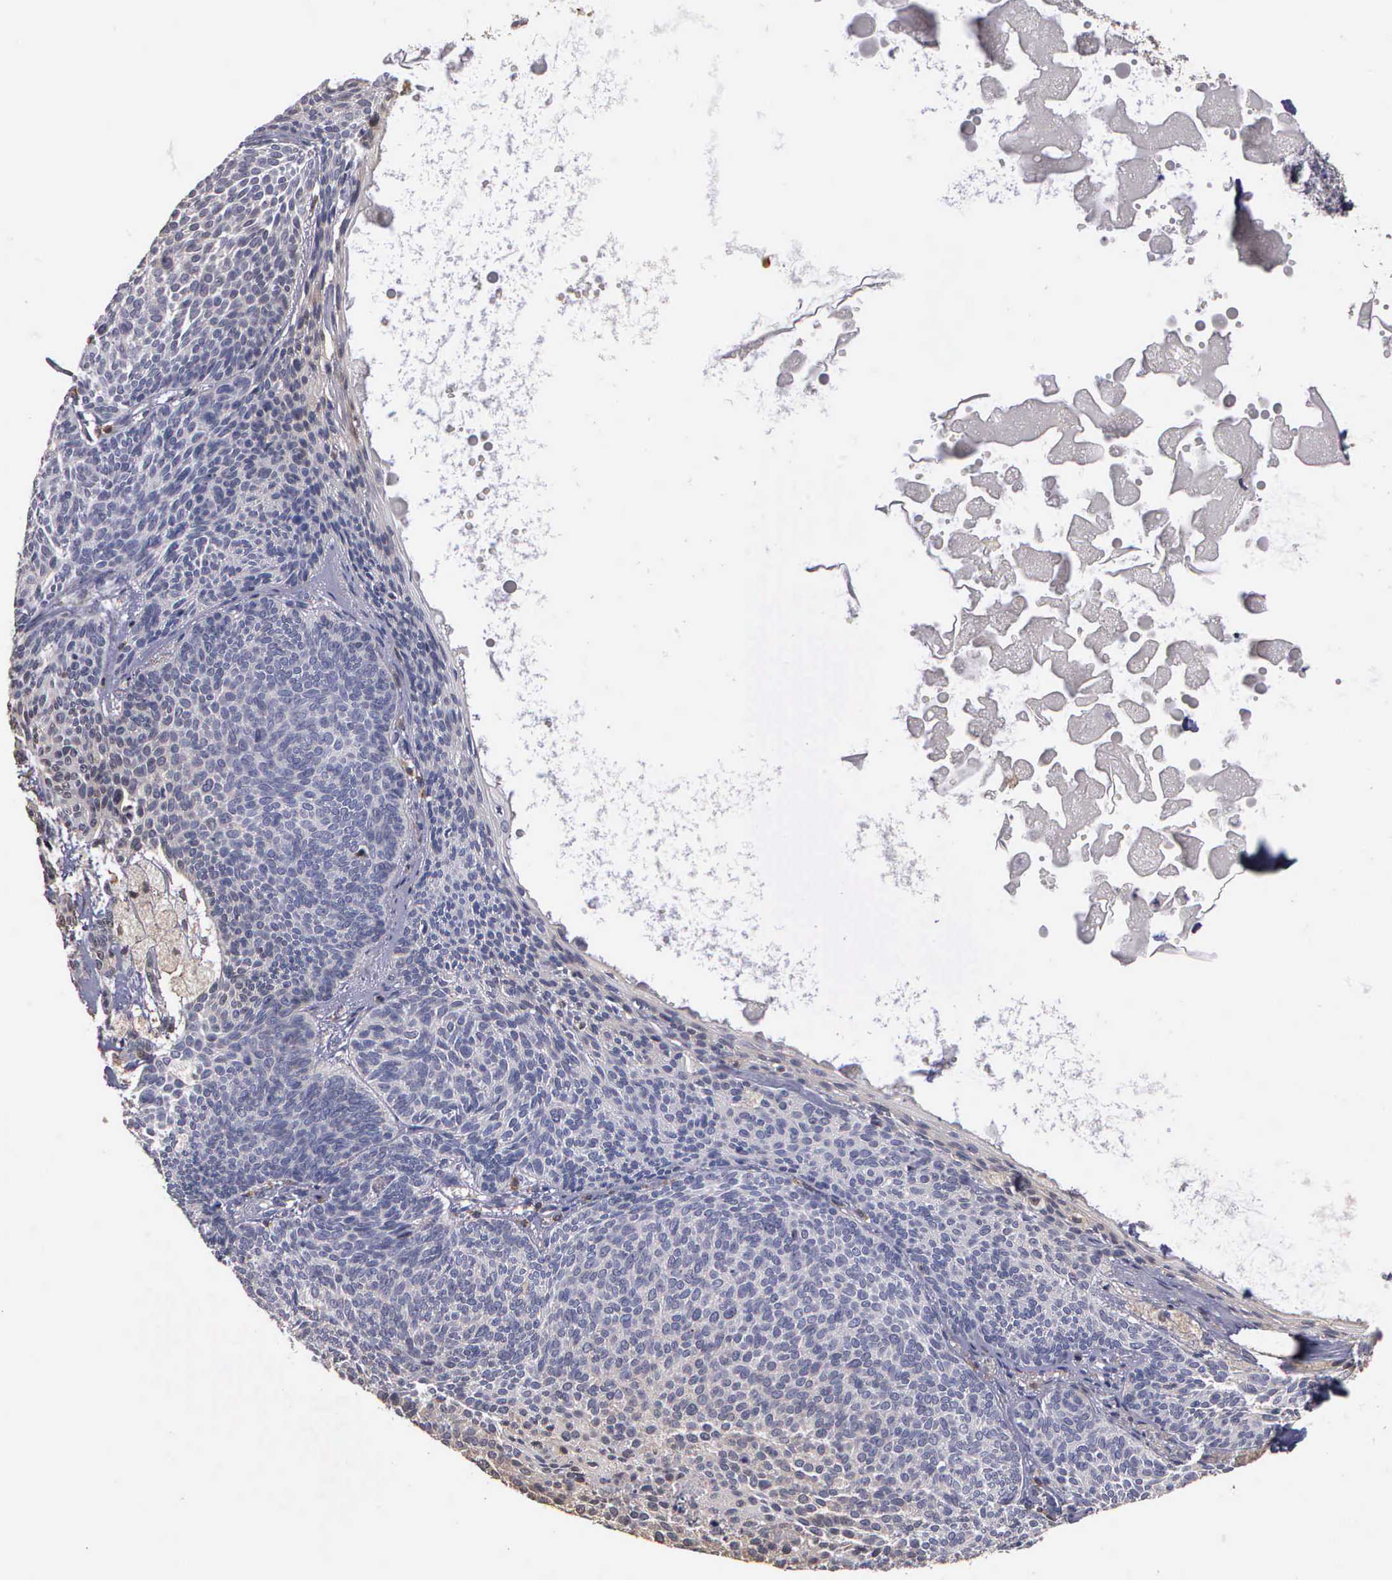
{"staining": {"intensity": "negative", "quantity": "none", "location": "none"}, "tissue": "skin cancer", "cell_type": "Tumor cells", "image_type": "cancer", "snomed": [{"axis": "morphology", "description": "Basal cell carcinoma"}, {"axis": "topography", "description": "Skin"}], "caption": "This is an immunohistochemistry (IHC) micrograph of skin basal cell carcinoma. There is no staining in tumor cells.", "gene": "ENO3", "patient": {"sex": "male", "age": 84}}